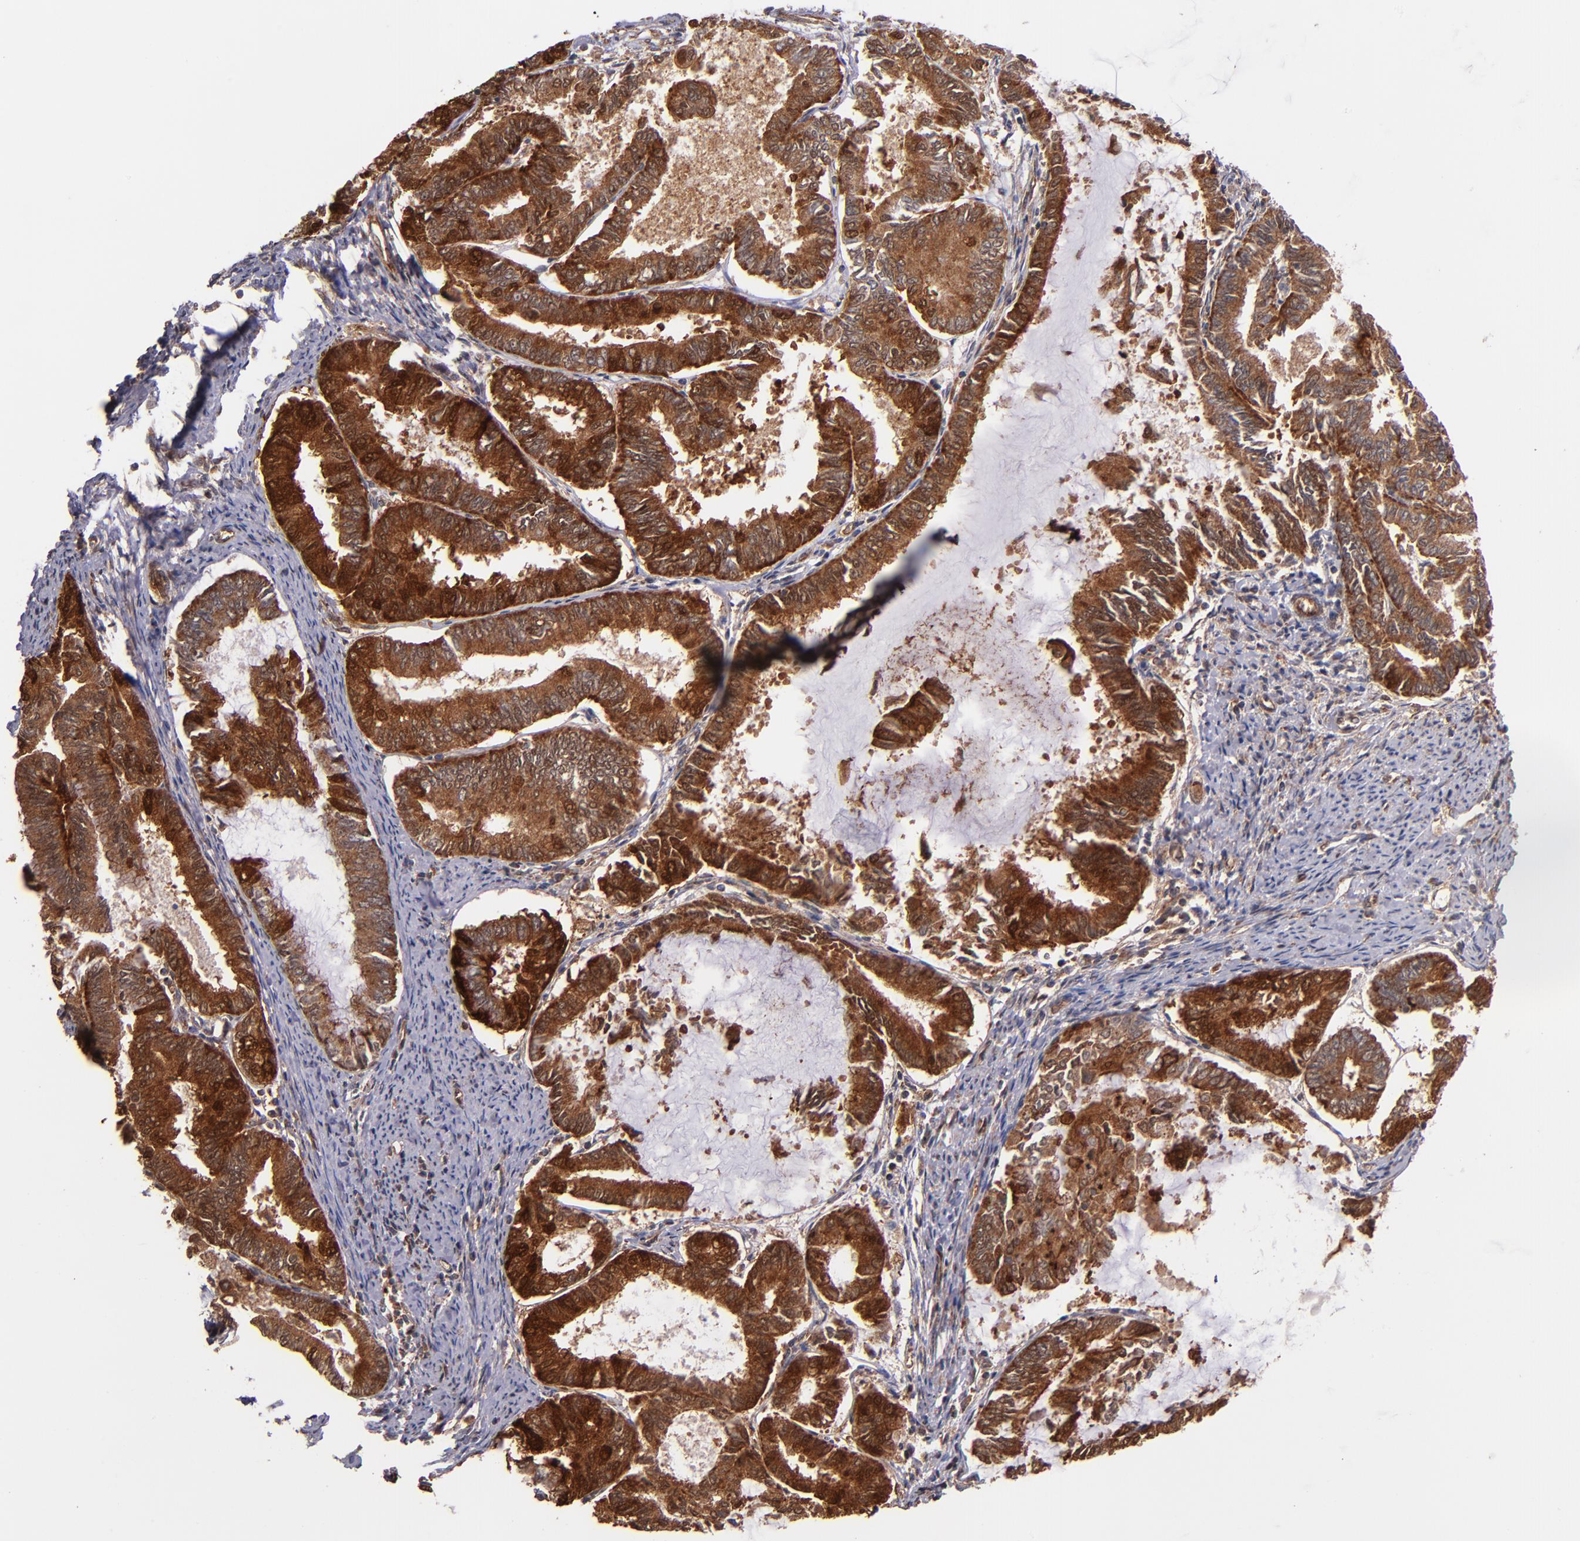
{"staining": {"intensity": "strong", "quantity": ">75%", "location": "cytoplasmic/membranous"}, "tissue": "endometrial cancer", "cell_type": "Tumor cells", "image_type": "cancer", "snomed": [{"axis": "morphology", "description": "Adenocarcinoma, NOS"}, {"axis": "topography", "description": "Endometrium"}], "caption": "The micrograph reveals immunohistochemical staining of endometrial adenocarcinoma. There is strong cytoplasmic/membranous expression is appreciated in about >75% of tumor cells.", "gene": "STX8", "patient": {"sex": "female", "age": 86}}